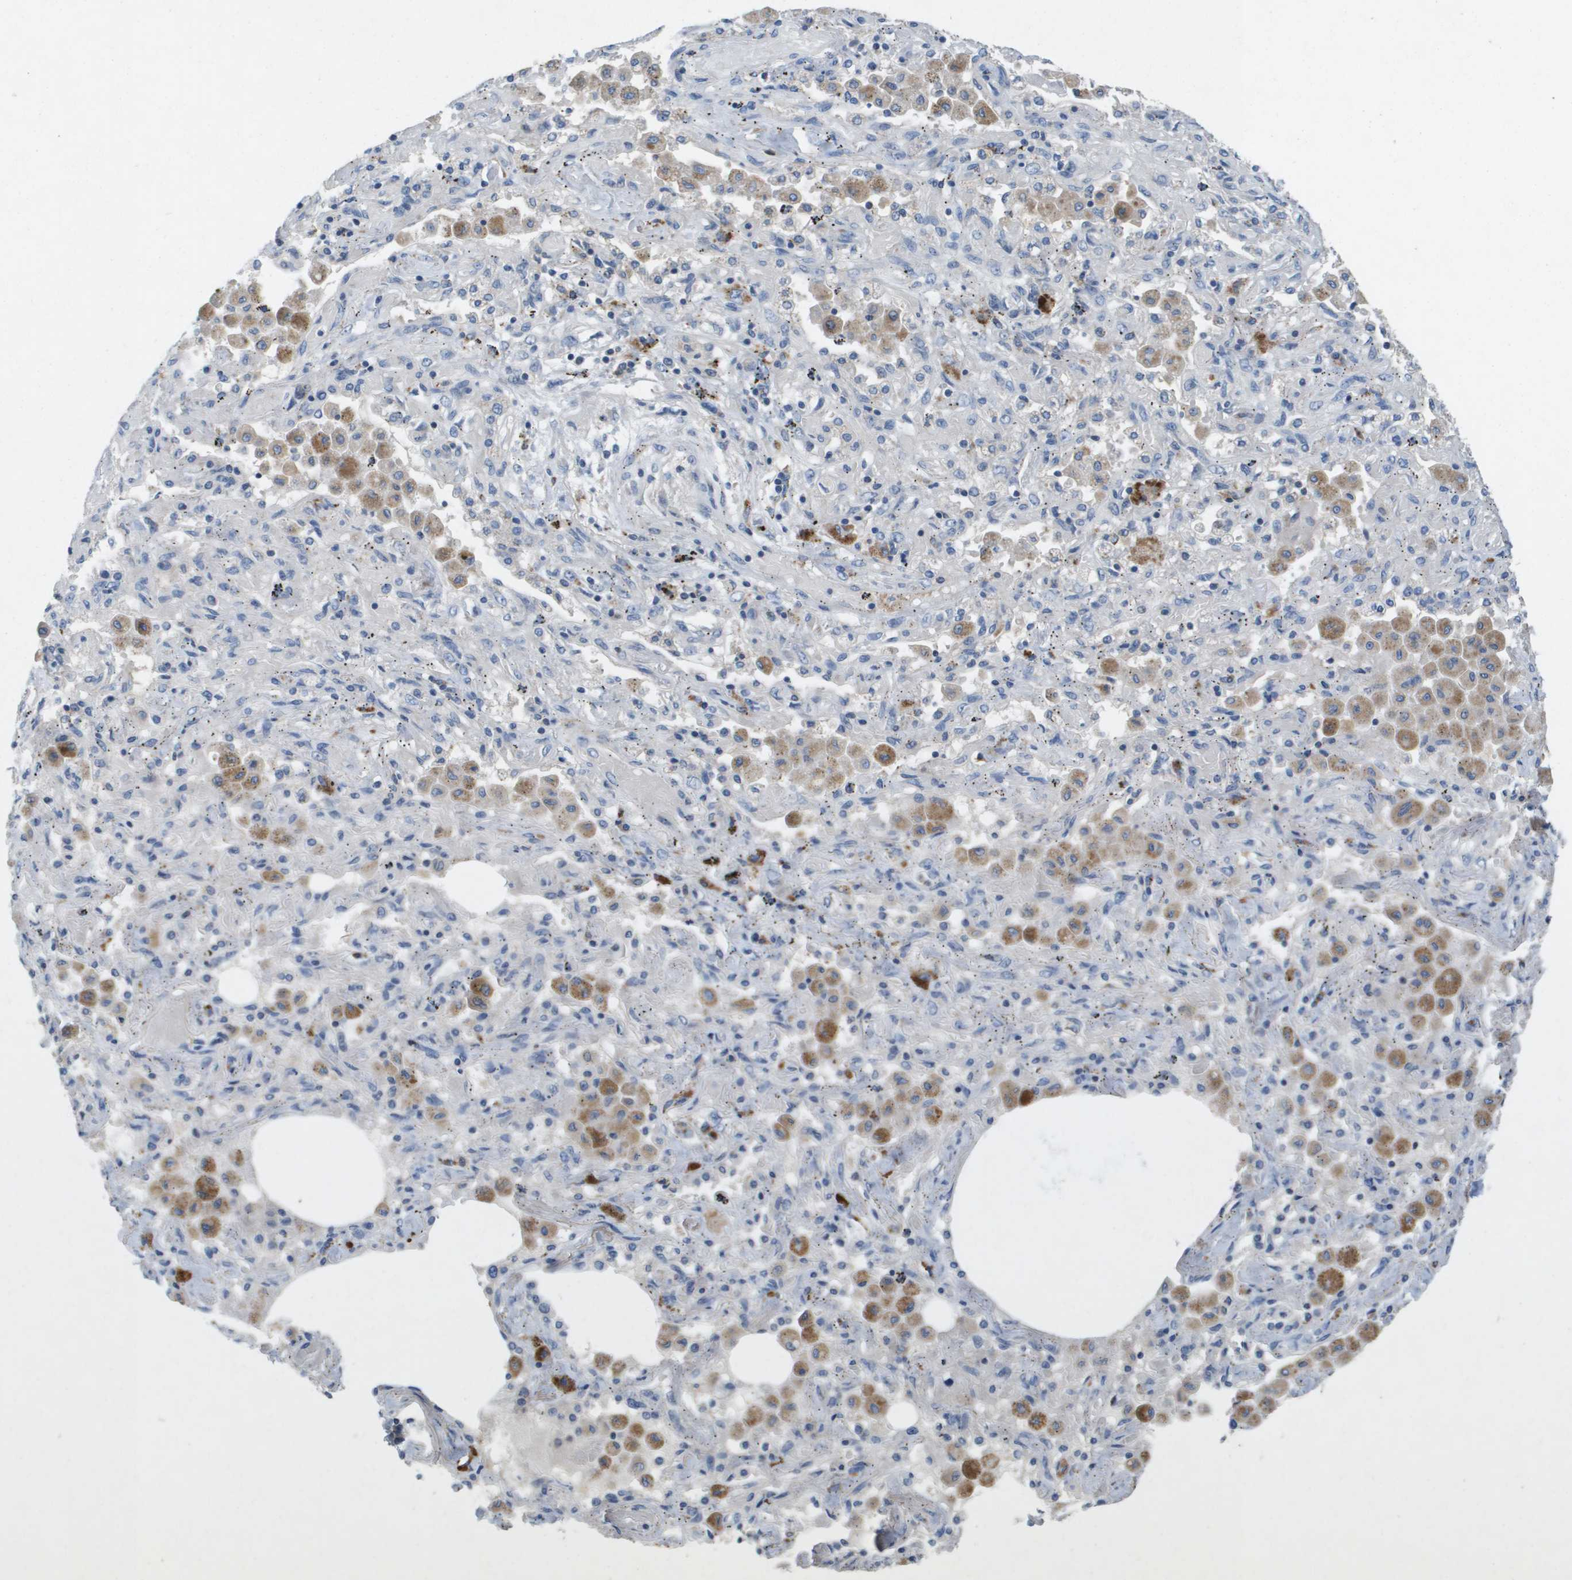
{"staining": {"intensity": "negative", "quantity": "none", "location": "none"}, "tissue": "lung cancer", "cell_type": "Tumor cells", "image_type": "cancer", "snomed": [{"axis": "morphology", "description": "Squamous cell carcinoma, NOS"}, {"axis": "topography", "description": "Lung"}], "caption": "There is no significant expression in tumor cells of lung cancer (squamous cell carcinoma).", "gene": "B3GNT5", "patient": {"sex": "female", "age": 47}}